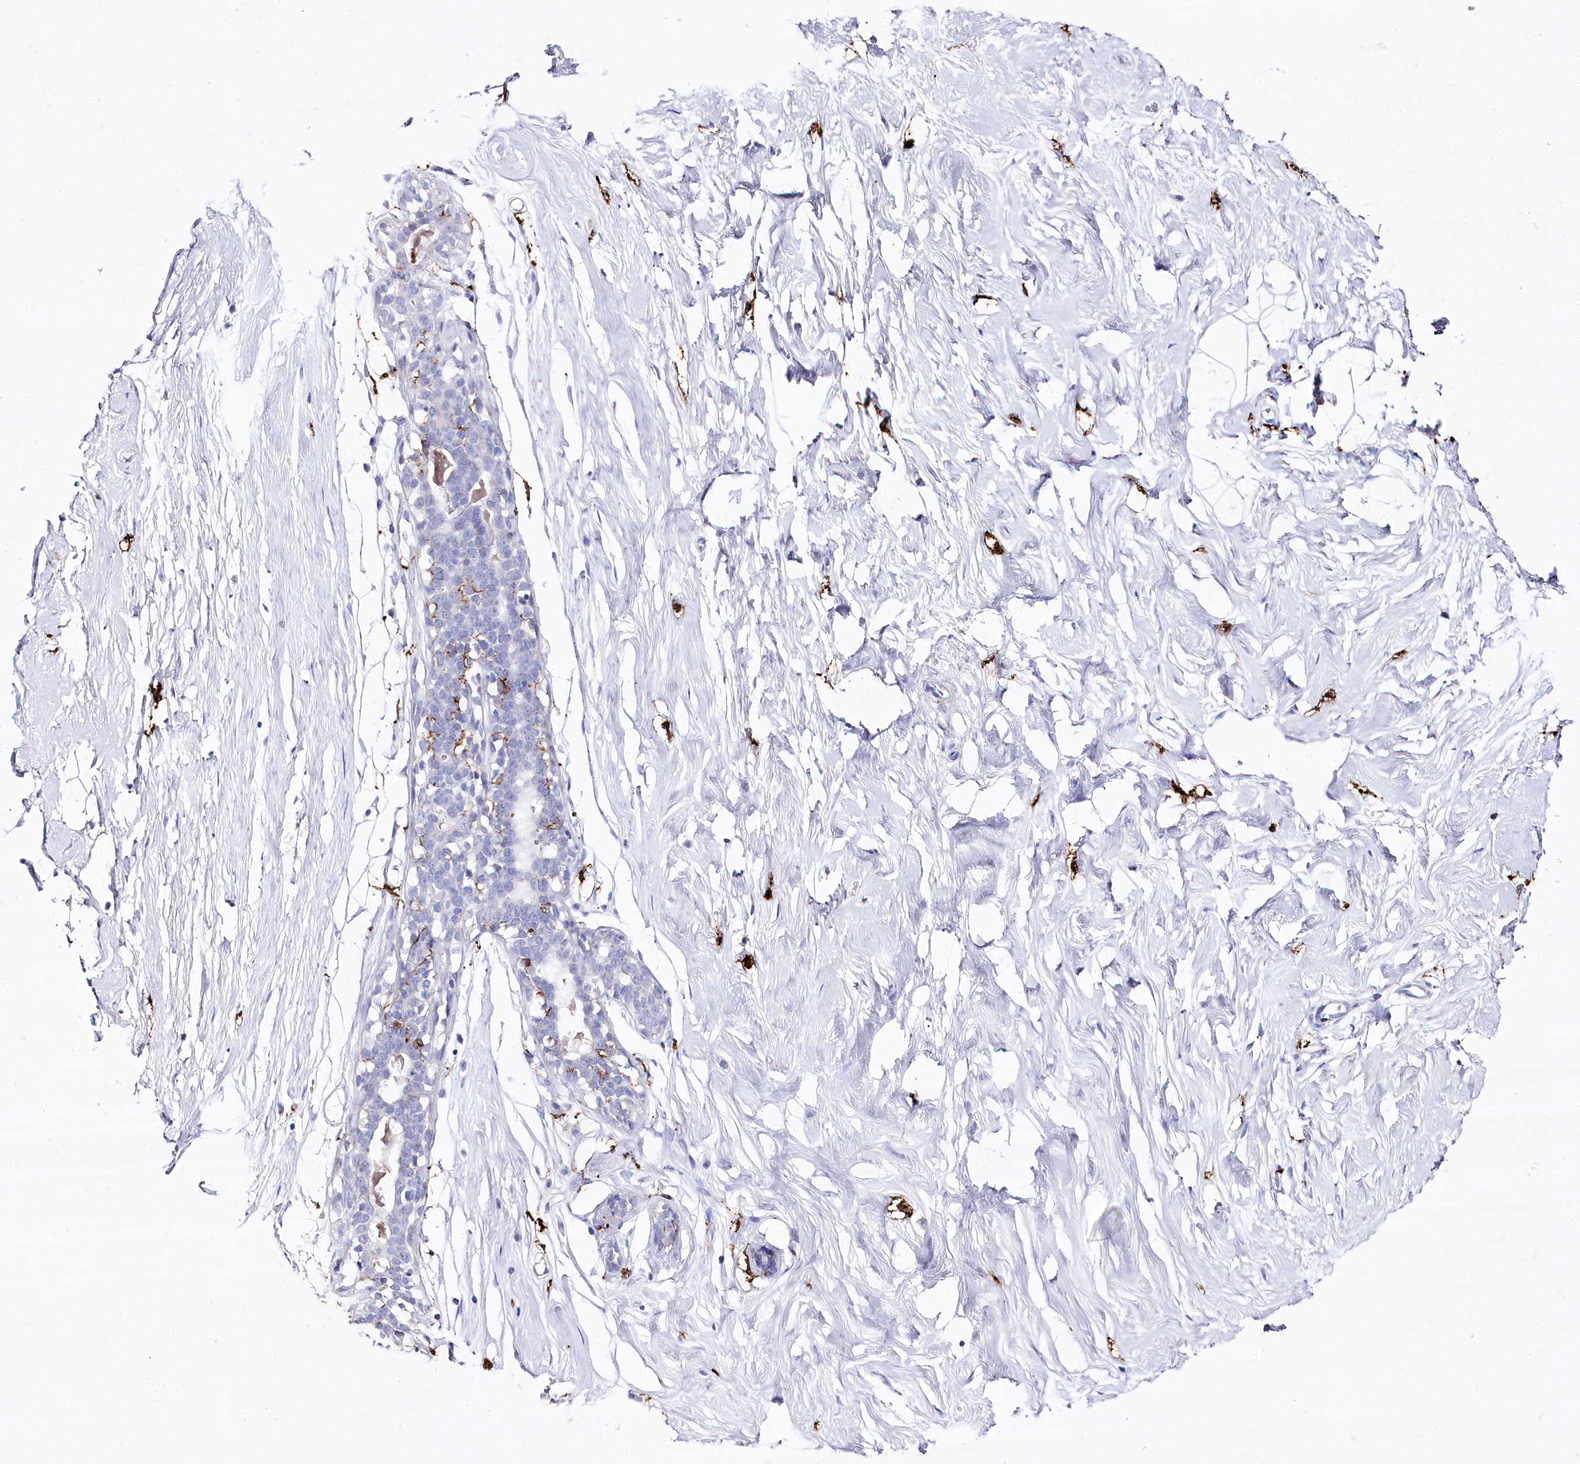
{"staining": {"intensity": "negative", "quantity": "none", "location": "none"}, "tissue": "breast", "cell_type": "Adipocytes", "image_type": "normal", "snomed": [{"axis": "morphology", "description": "Normal tissue, NOS"}, {"axis": "morphology", "description": "Adenoma, NOS"}, {"axis": "topography", "description": "Breast"}], "caption": "High magnification brightfield microscopy of benign breast stained with DAB (3,3'-diaminobenzidine) (brown) and counterstained with hematoxylin (blue): adipocytes show no significant staining.", "gene": "CLEC4M", "patient": {"sex": "female", "age": 23}}